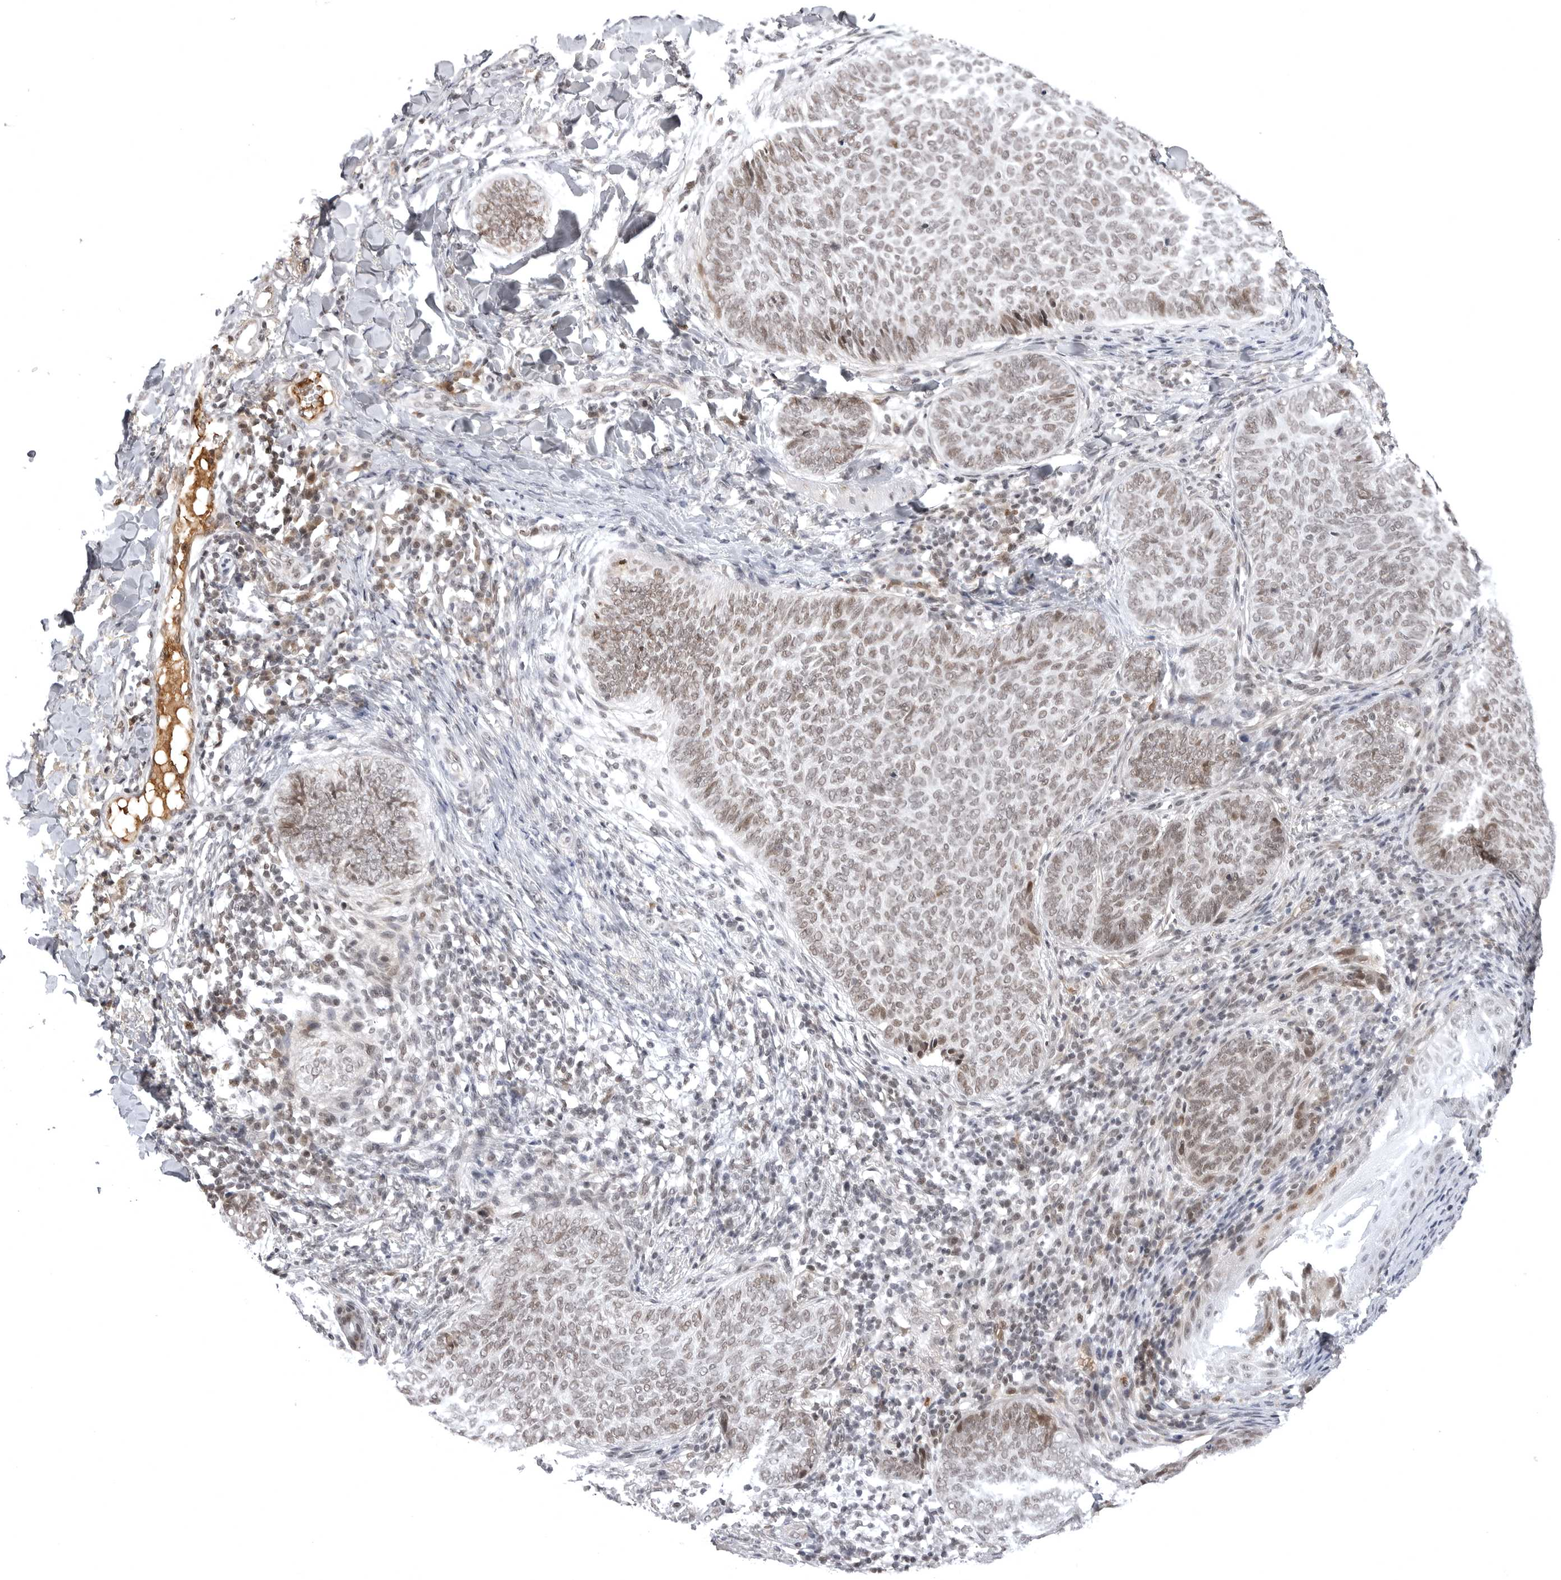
{"staining": {"intensity": "moderate", "quantity": "25%-75%", "location": "nuclear"}, "tissue": "skin cancer", "cell_type": "Tumor cells", "image_type": "cancer", "snomed": [{"axis": "morphology", "description": "Normal tissue, NOS"}, {"axis": "morphology", "description": "Basal cell carcinoma"}, {"axis": "topography", "description": "Skin"}], "caption": "Immunohistochemistry photomicrograph of neoplastic tissue: basal cell carcinoma (skin) stained using immunohistochemistry reveals medium levels of moderate protein expression localized specifically in the nuclear of tumor cells, appearing as a nuclear brown color.", "gene": "PHF3", "patient": {"sex": "male", "age": 50}}